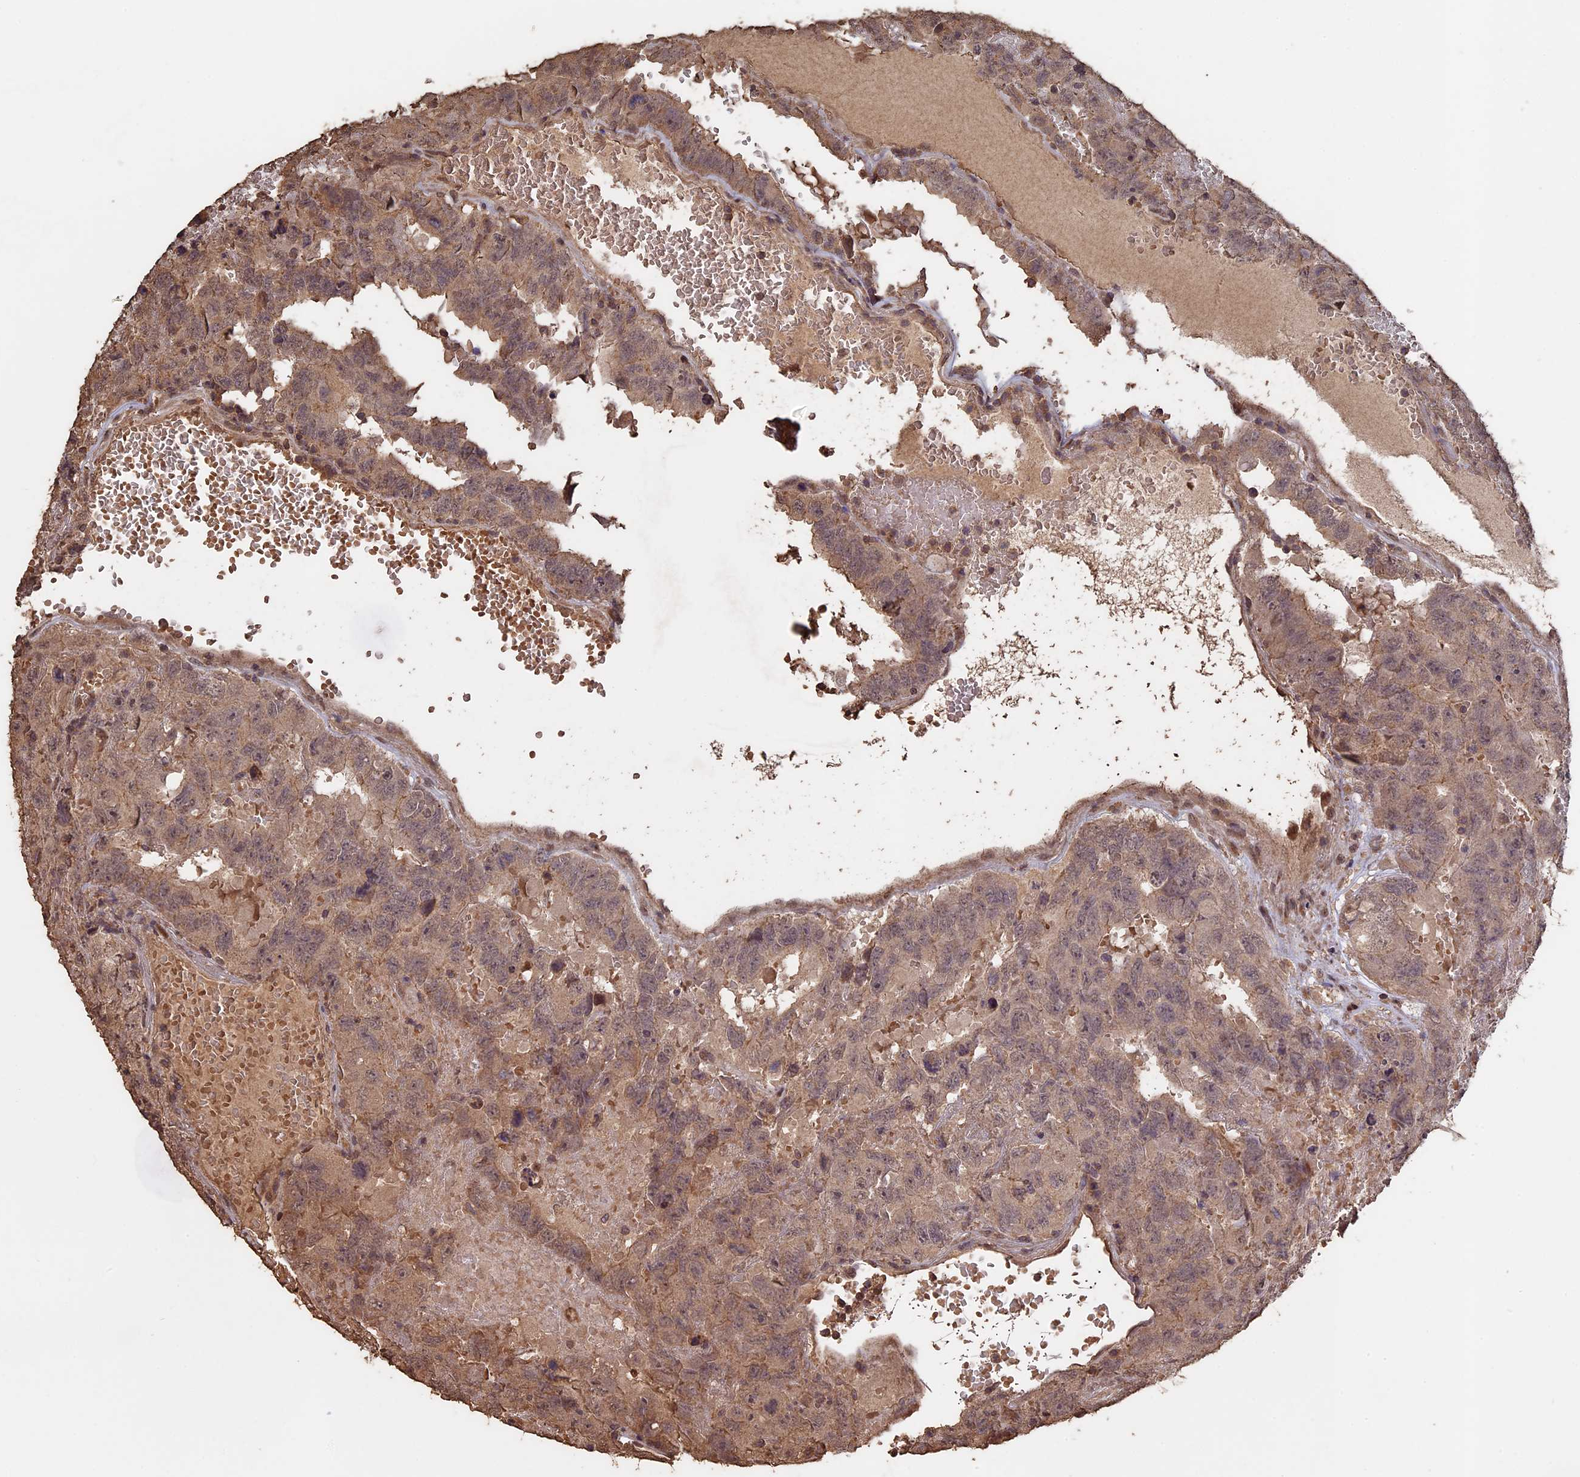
{"staining": {"intensity": "weak", "quantity": ">75%", "location": "cytoplasmic/membranous"}, "tissue": "testis cancer", "cell_type": "Tumor cells", "image_type": "cancer", "snomed": [{"axis": "morphology", "description": "Carcinoma, Embryonal, NOS"}, {"axis": "topography", "description": "Testis"}], "caption": "Testis cancer (embryonal carcinoma) stained with a protein marker displays weak staining in tumor cells.", "gene": "HUNK", "patient": {"sex": "male", "age": 45}}